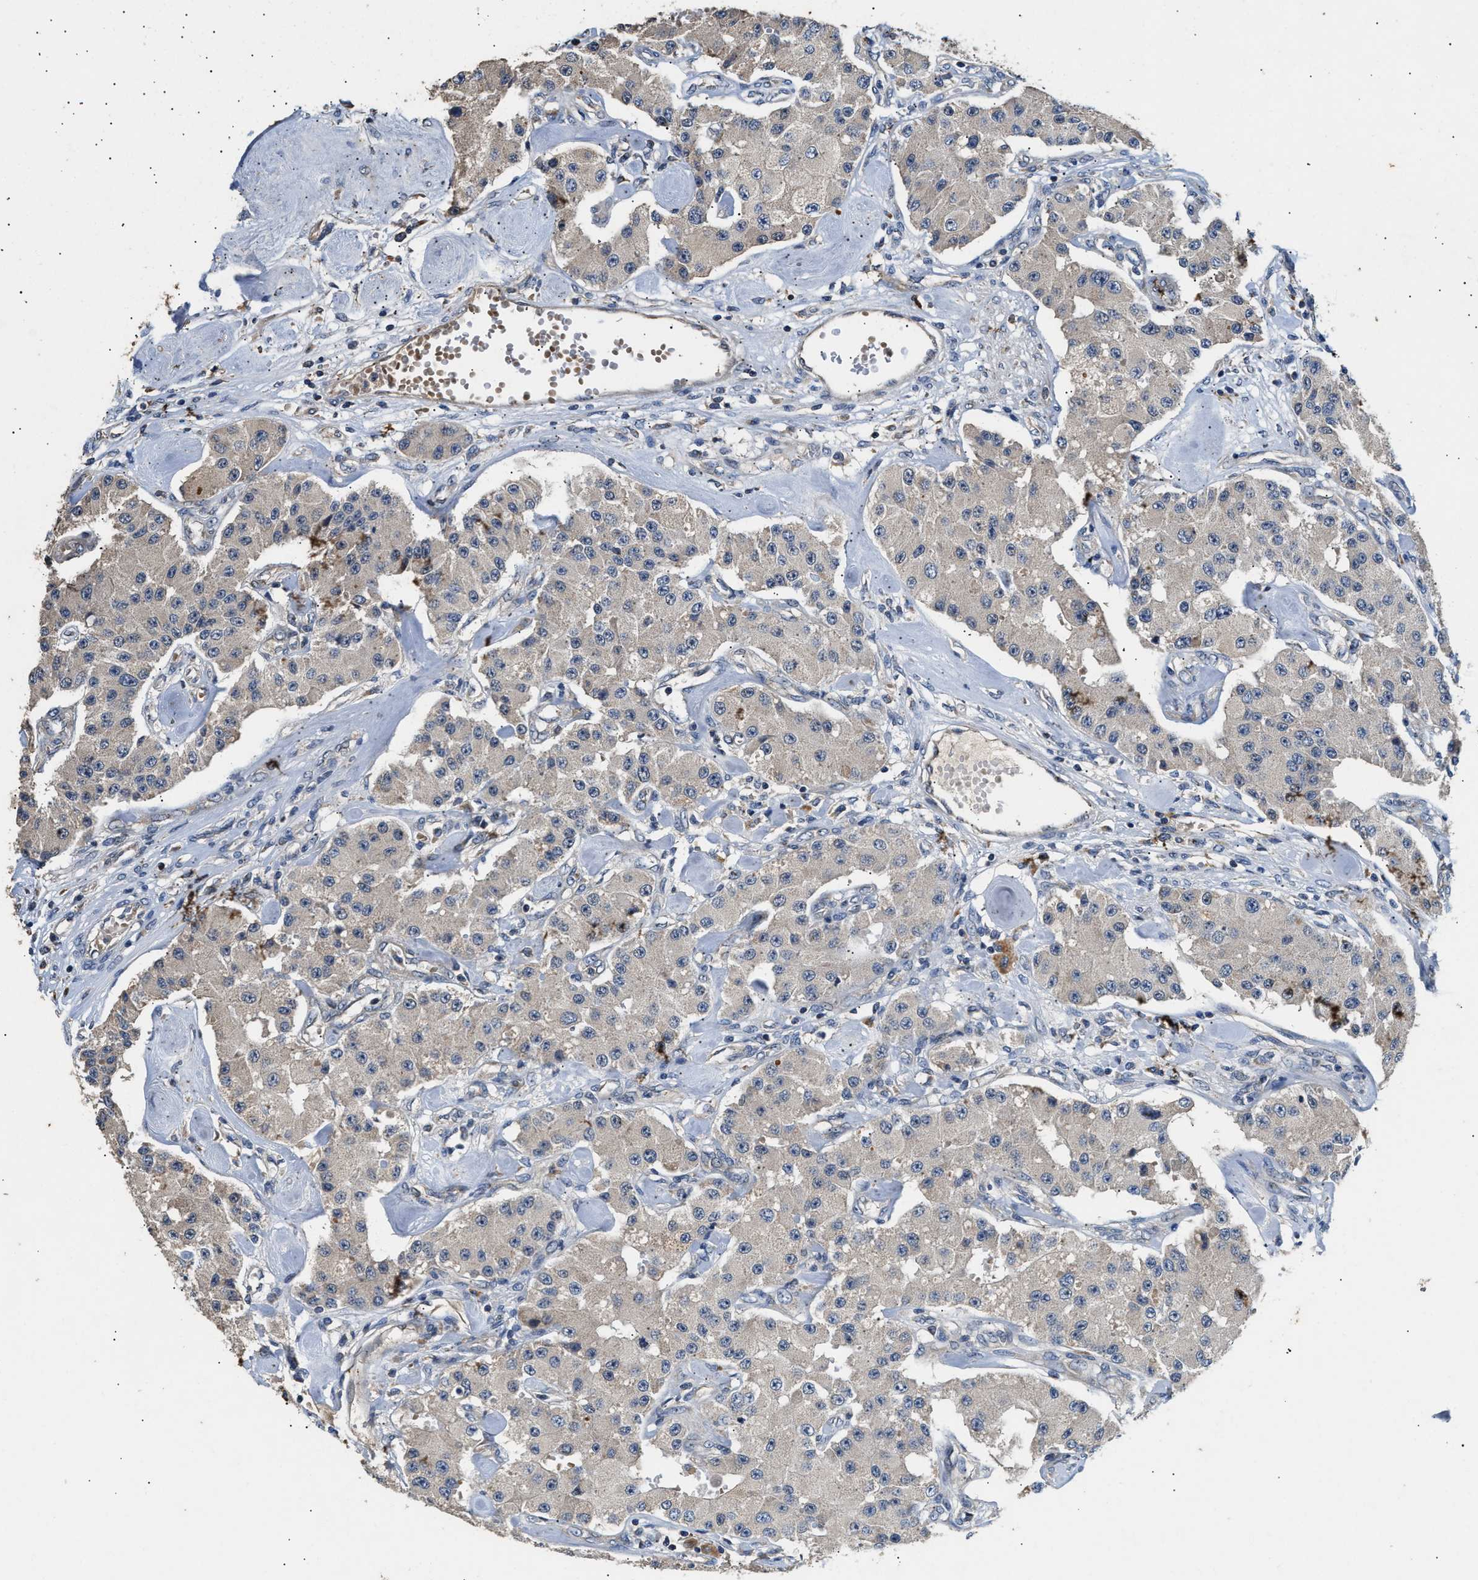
{"staining": {"intensity": "negative", "quantity": "none", "location": "none"}, "tissue": "carcinoid", "cell_type": "Tumor cells", "image_type": "cancer", "snomed": [{"axis": "morphology", "description": "Carcinoid, malignant, NOS"}, {"axis": "topography", "description": "Pancreas"}], "caption": "Malignant carcinoid stained for a protein using immunohistochemistry shows no positivity tumor cells.", "gene": "IL17RC", "patient": {"sex": "male", "age": 41}}